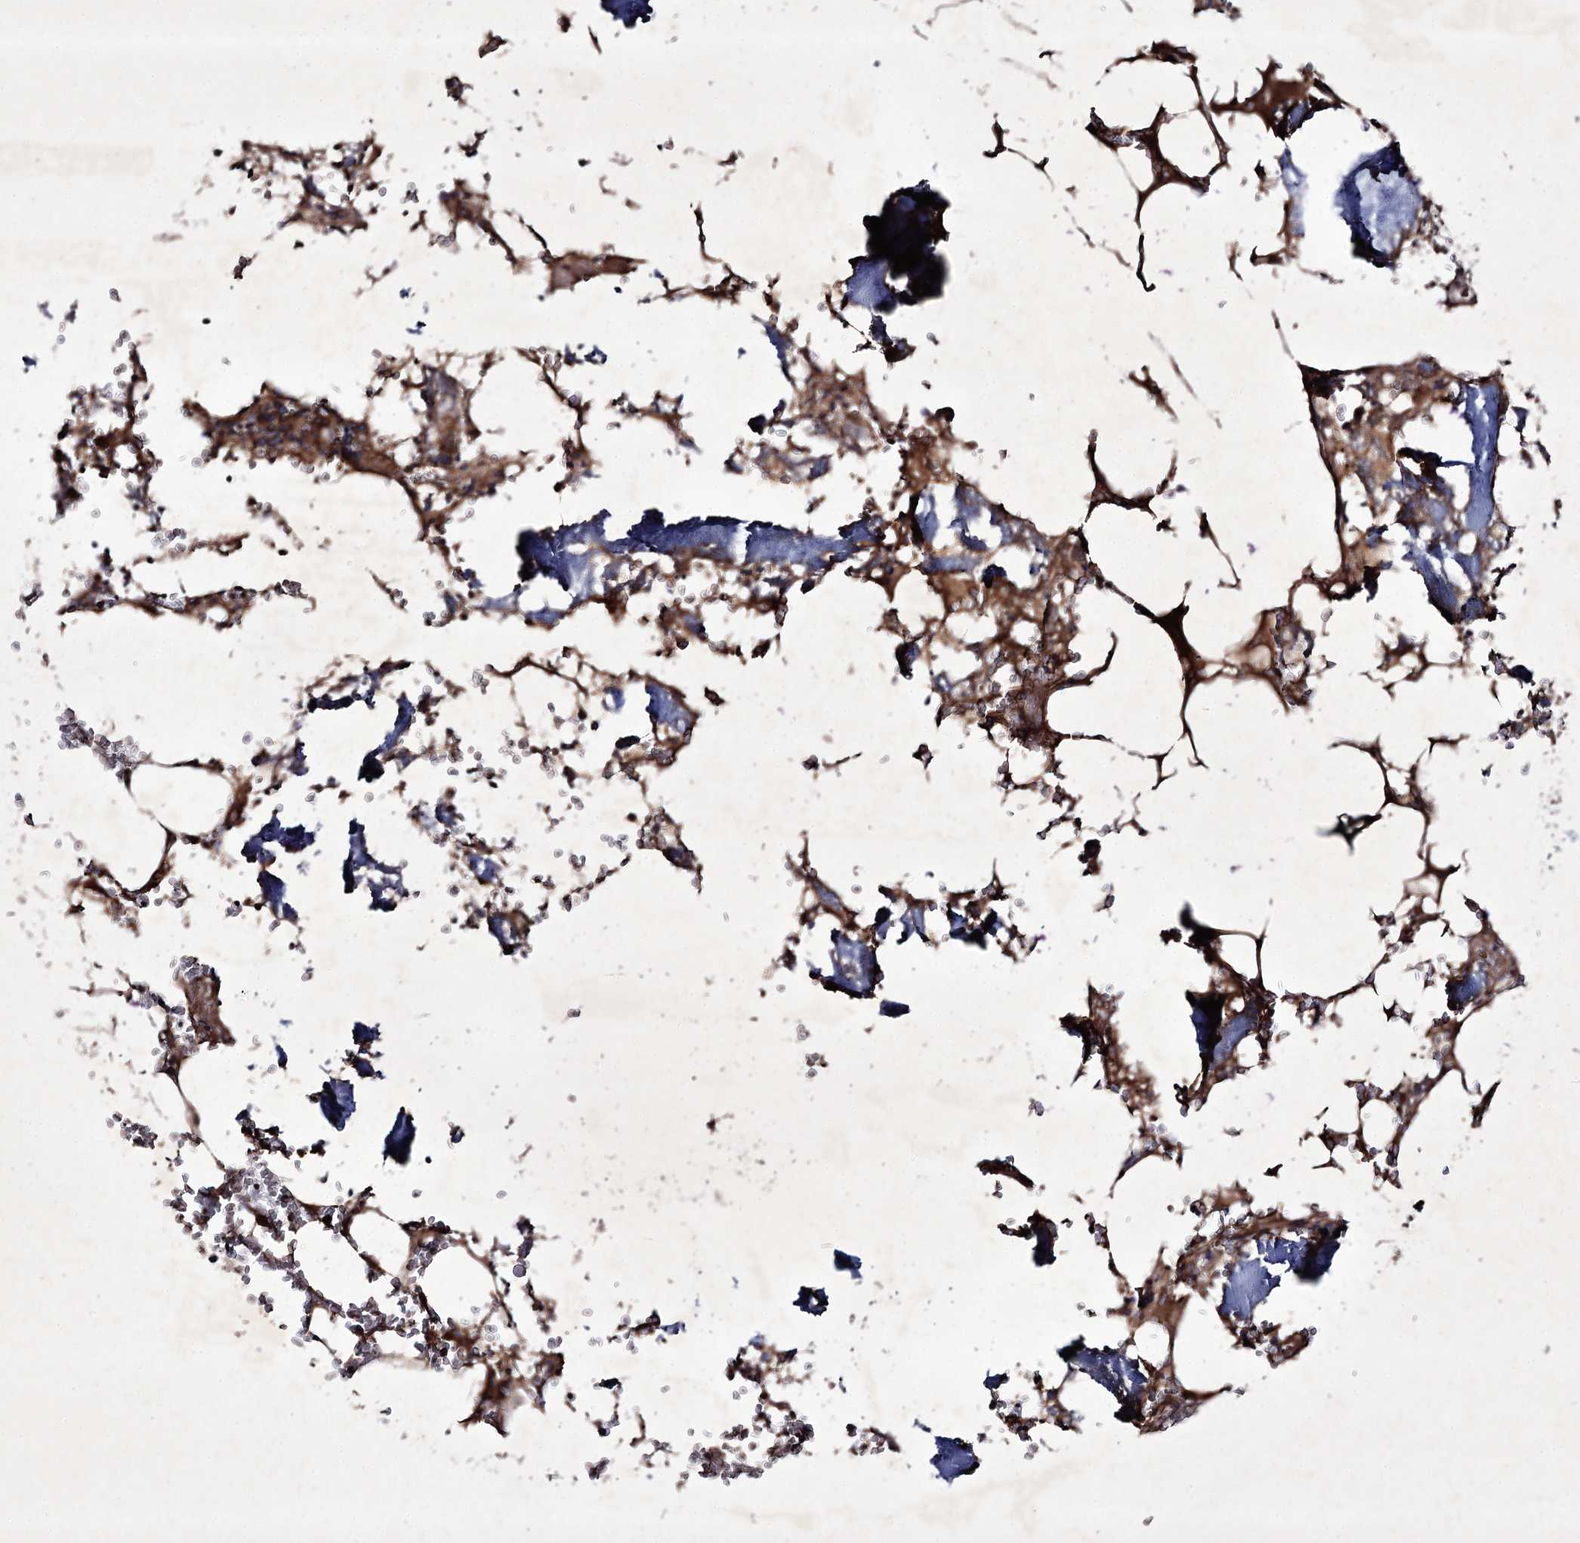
{"staining": {"intensity": "strong", "quantity": "<25%", "location": "cytoplasmic/membranous"}, "tissue": "bone marrow", "cell_type": "Hematopoietic cells", "image_type": "normal", "snomed": [{"axis": "morphology", "description": "Normal tissue, NOS"}, {"axis": "topography", "description": "Bone marrow"}], "caption": "High-magnification brightfield microscopy of normal bone marrow stained with DAB (3,3'-diaminobenzidine) (brown) and counterstained with hematoxylin (blue). hematopoietic cells exhibit strong cytoplasmic/membranous staining is identified in about<25% of cells. The protein is shown in brown color, while the nuclei are stained blue.", "gene": "ALG9", "patient": {"sex": "male", "age": 70}}